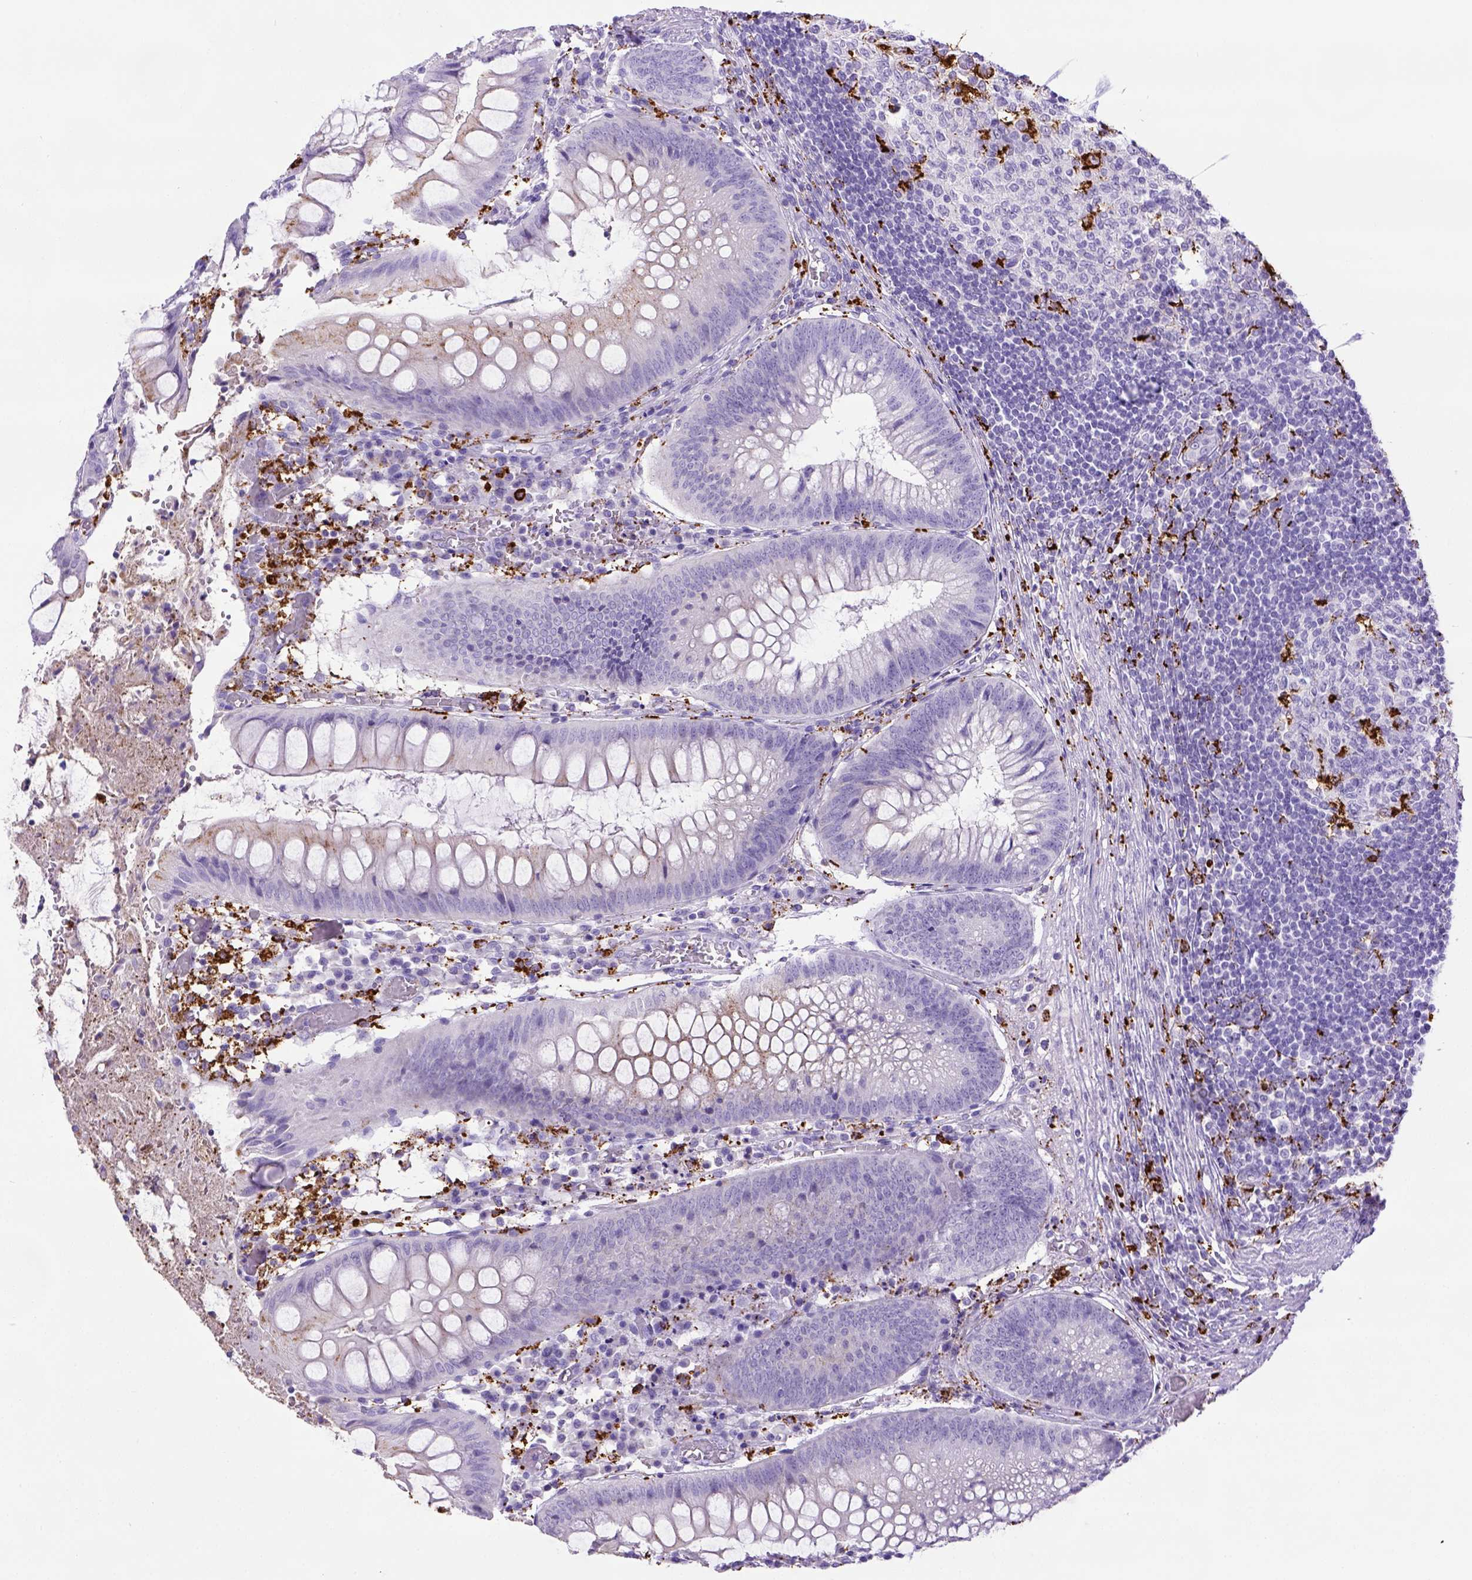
{"staining": {"intensity": "negative", "quantity": "none", "location": "none"}, "tissue": "appendix", "cell_type": "Glandular cells", "image_type": "normal", "snomed": [{"axis": "morphology", "description": "Normal tissue, NOS"}, {"axis": "morphology", "description": "Inflammation, NOS"}, {"axis": "topography", "description": "Appendix"}], "caption": "Immunohistochemistry (IHC) histopathology image of benign appendix stained for a protein (brown), which demonstrates no staining in glandular cells.", "gene": "CD68", "patient": {"sex": "male", "age": 16}}